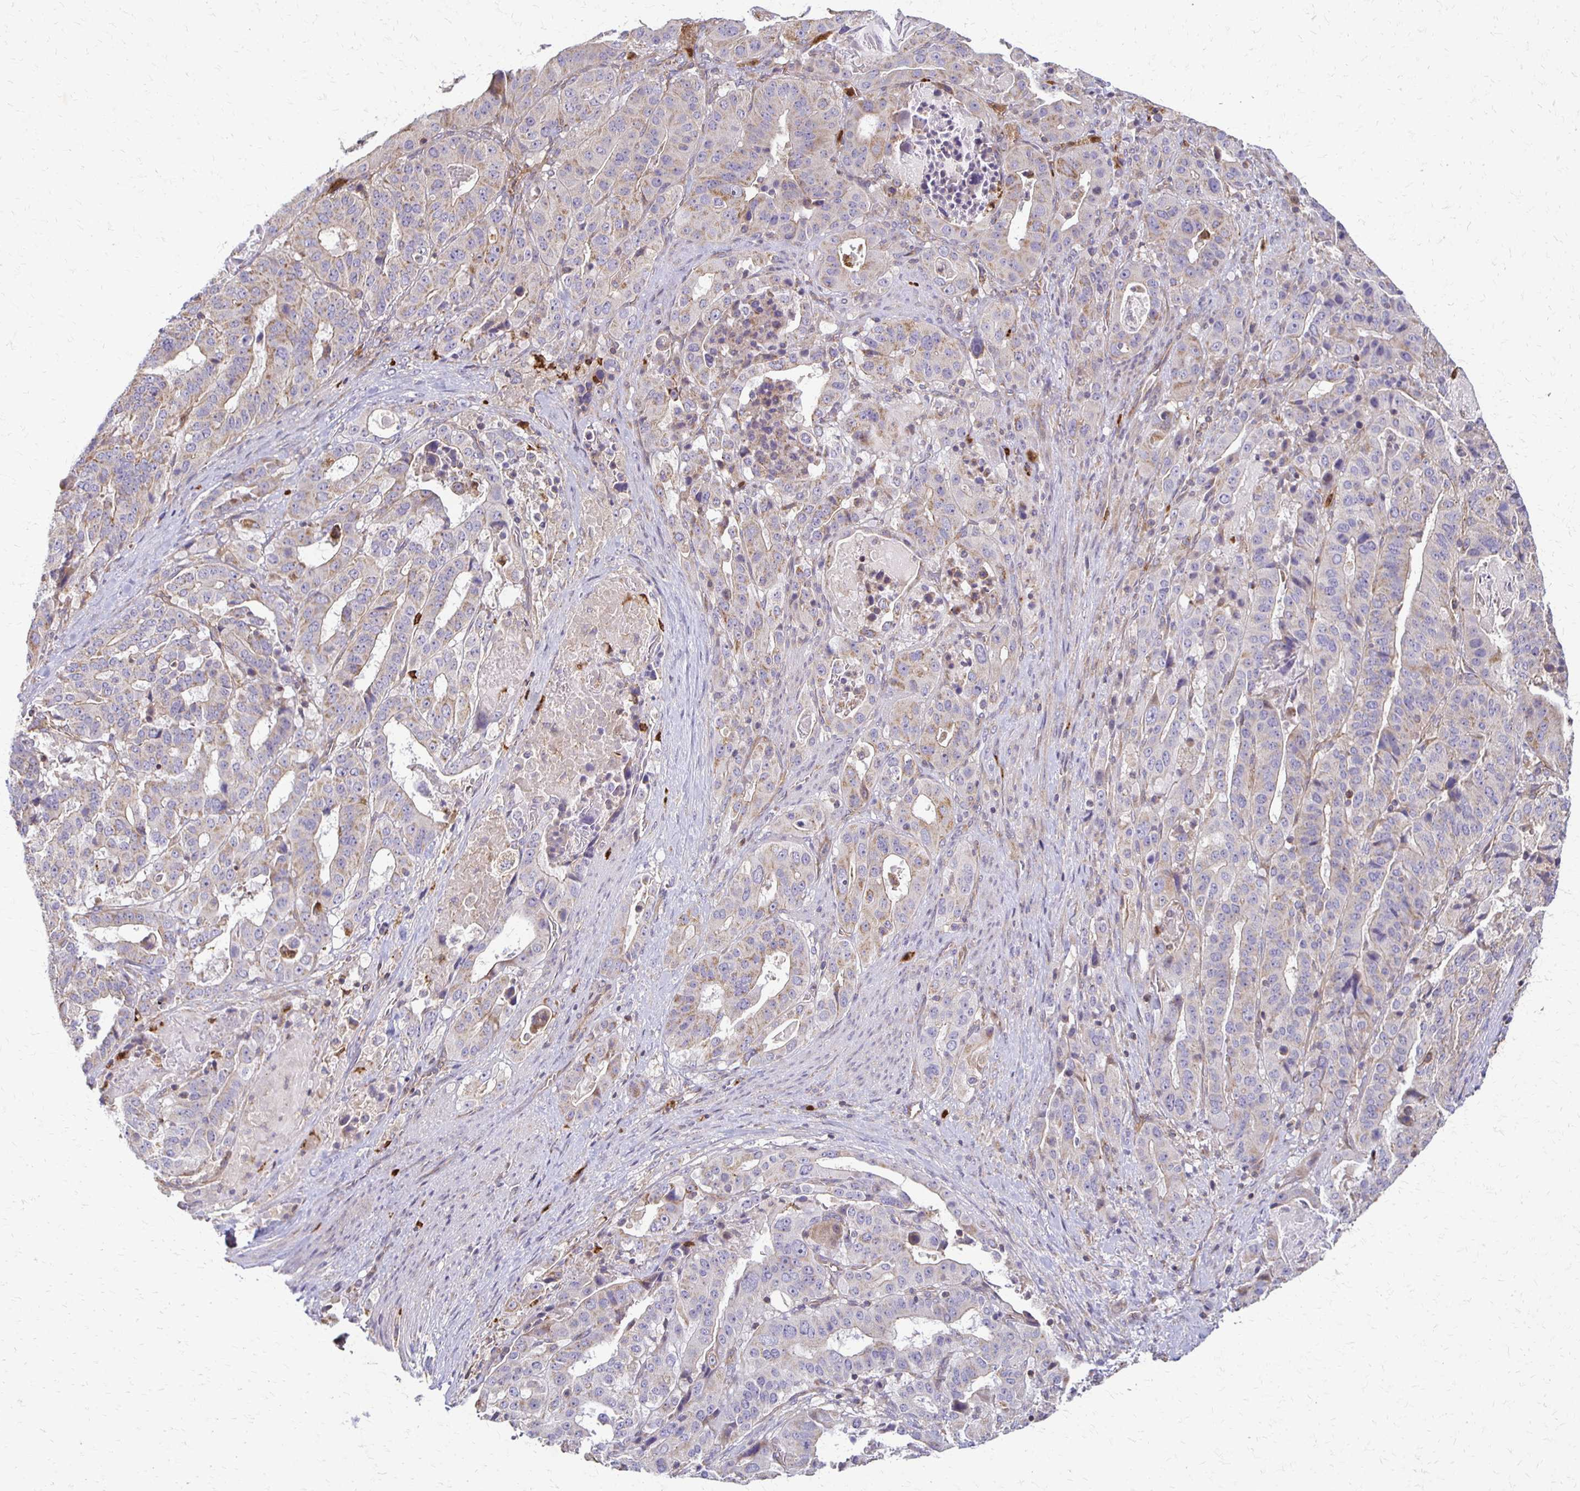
{"staining": {"intensity": "negative", "quantity": "none", "location": "none"}, "tissue": "stomach cancer", "cell_type": "Tumor cells", "image_type": "cancer", "snomed": [{"axis": "morphology", "description": "Adenocarcinoma, NOS"}, {"axis": "topography", "description": "Stomach"}], "caption": "Immunohistochemistry (IHC) histopathology image of neoplastic tissue: human adenocarcinoma (stomach) stained with DAB displays no significant protein expression in tumor cells. Nuclei are stained in blue.", "gene": "EIF4EBP2", "patient": {"sex": "male", "age": 48}}